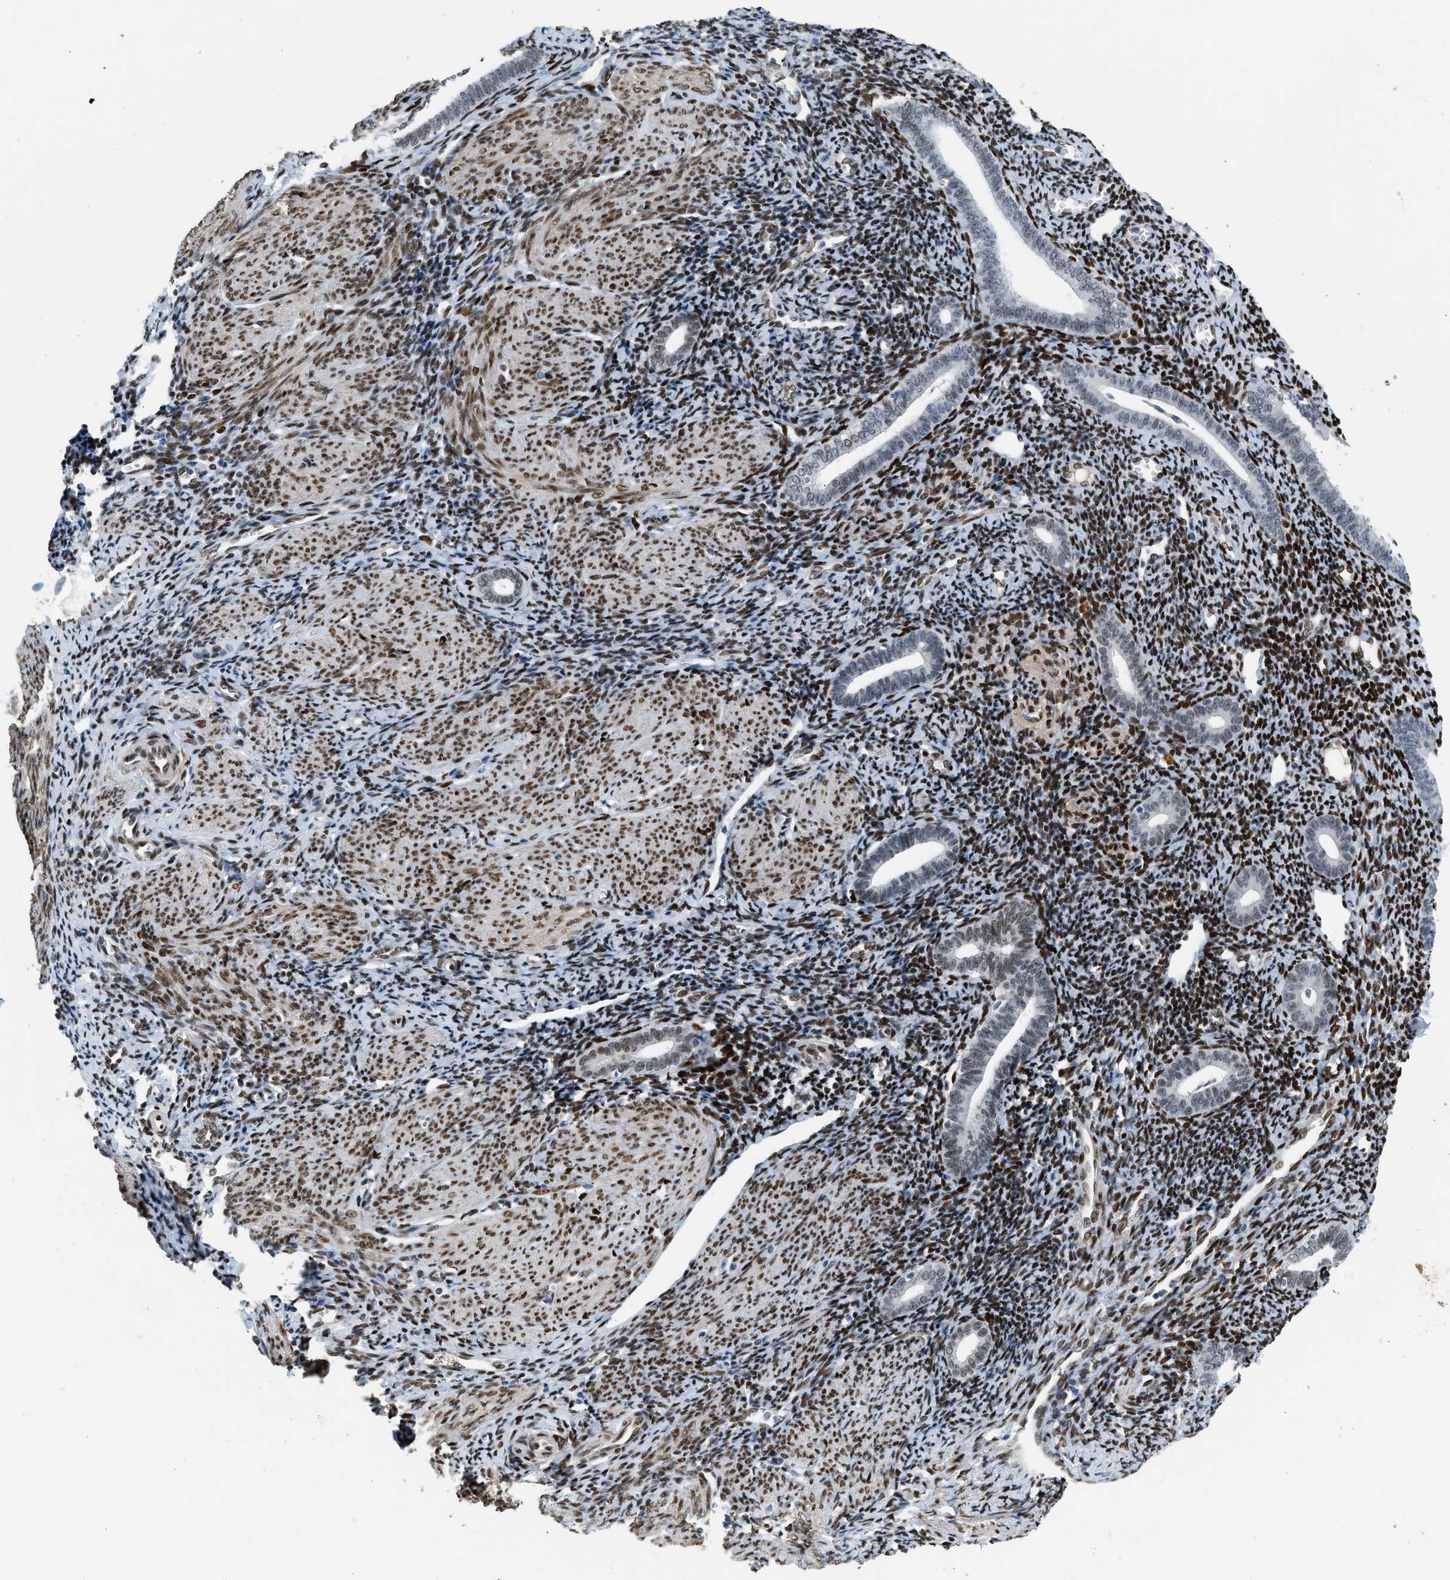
{"staining": {"intensity": "strong", "quantity": "25%-75%", "location": "nuclear"}, "tissue": "endometrium", "cell_type": "Cells in endometrial stroma", "image_type": "normal", "snomed": [{"axis": "morphology", "description": "Normal tissue, NOS"}, {"axis": "topography", "description": "Endometrium"}], "caption": "Immunohistochemical staining of unremarkable human endometrium demonstrates high levels of strong nuclear expression in approximately 25%-75% of cells in endometrial stroma. (Stains: DAB in brown, nuclei in blue, Microscopy: brightfield microscopy at high magnification).", "gene": "ZBTB20", "patient": {"sex": "female", "age": 50}}